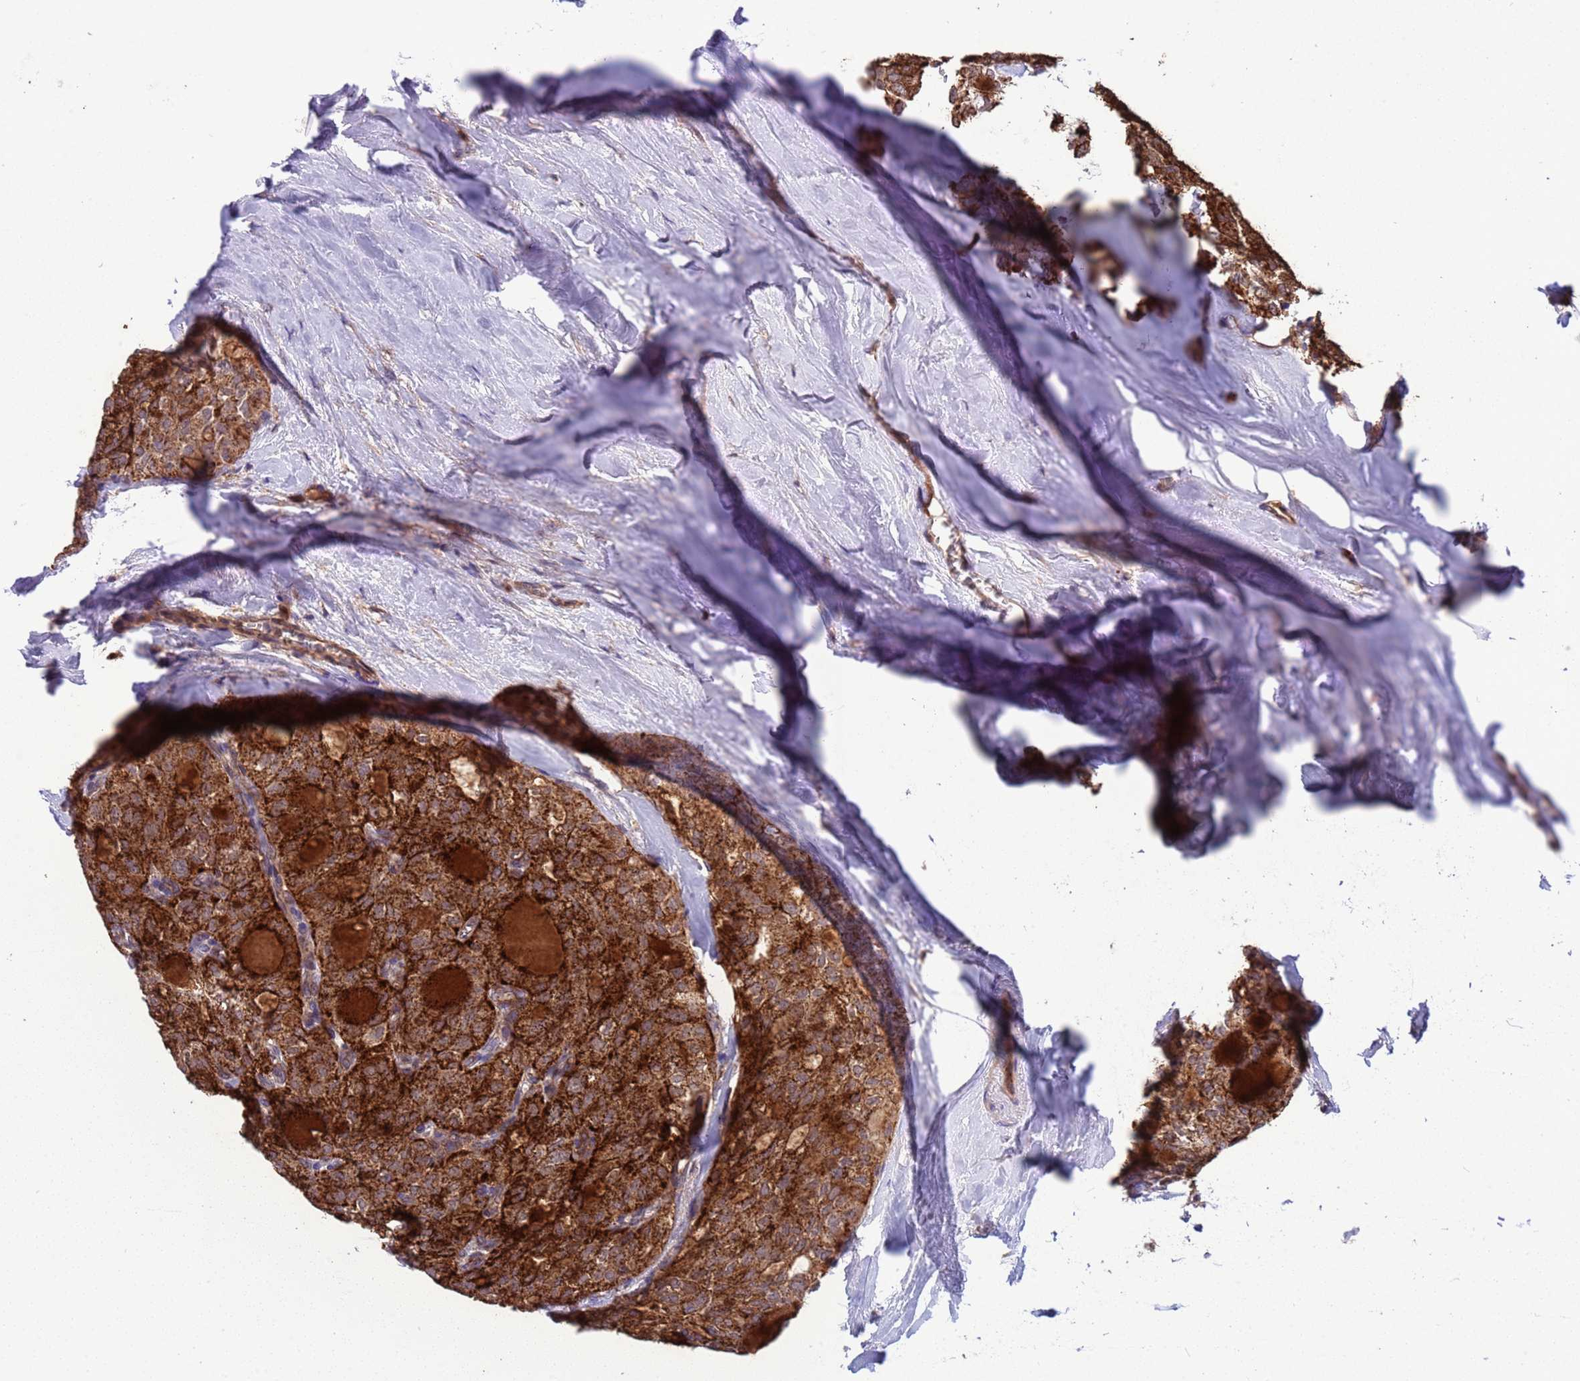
{"staining": {"intensity": "strong", "quantity": ">75%", "location": "cytoplasmic/membranous"}, "tissue": "thyroid cancer", "cell_type": "Tumor cells", "image_type": "cancer", "snomed": [{"axis": "morphology", "description": "Follicular adenoma carcinoma, NOS"}, {"axis": "topography", "description": "Thyroid gland"}], "caption": "There is high levels of strong cytoplasmic/membranous expression in tumor cells of thyroid cancer (follicular adenoma carcinoma), as demonstrated by immunohistochemical staining (brown color).", "gene": "ACAD8", "patient": {"sex": "male", "age": 75}}